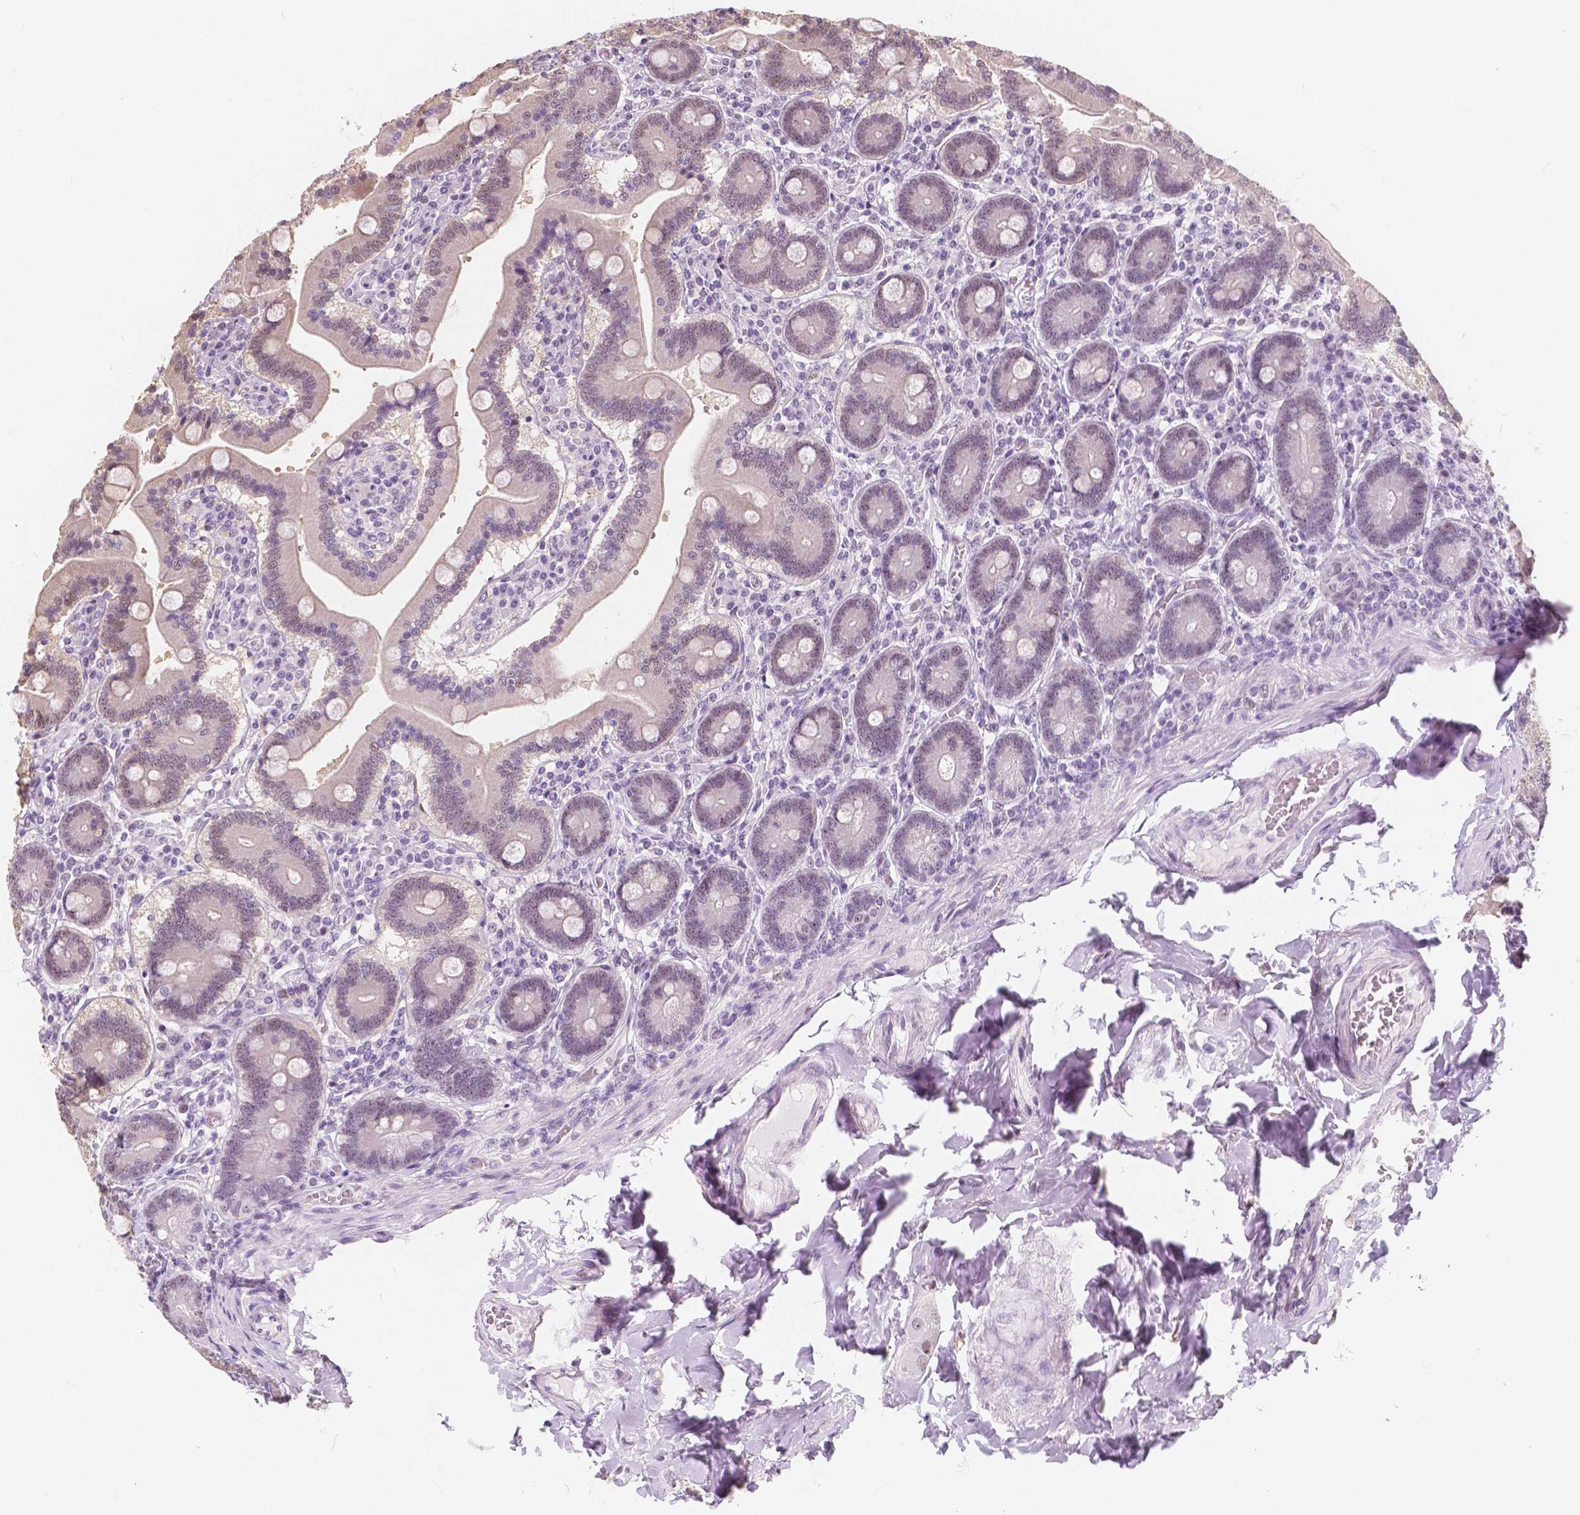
{"staining": {"intensity": "weak", "quantity": "25%-75%", "location": "nuclear"}, "tissue": "duodenum", "cell_type": "Glandular cells", "image_type": "normal", "snomed": [{"axis": "morphology", "description": "Normal tissue, NOS"}, {"axis": "topography", "description": "Duodenum"}], "caption": "IHC of benign duodenum exhibits low levels of weak nuclear positivity in about 25%-75% of glandular cells.", "gene": "NOLC1", "patient": {"sex": "female", "age": 62}}